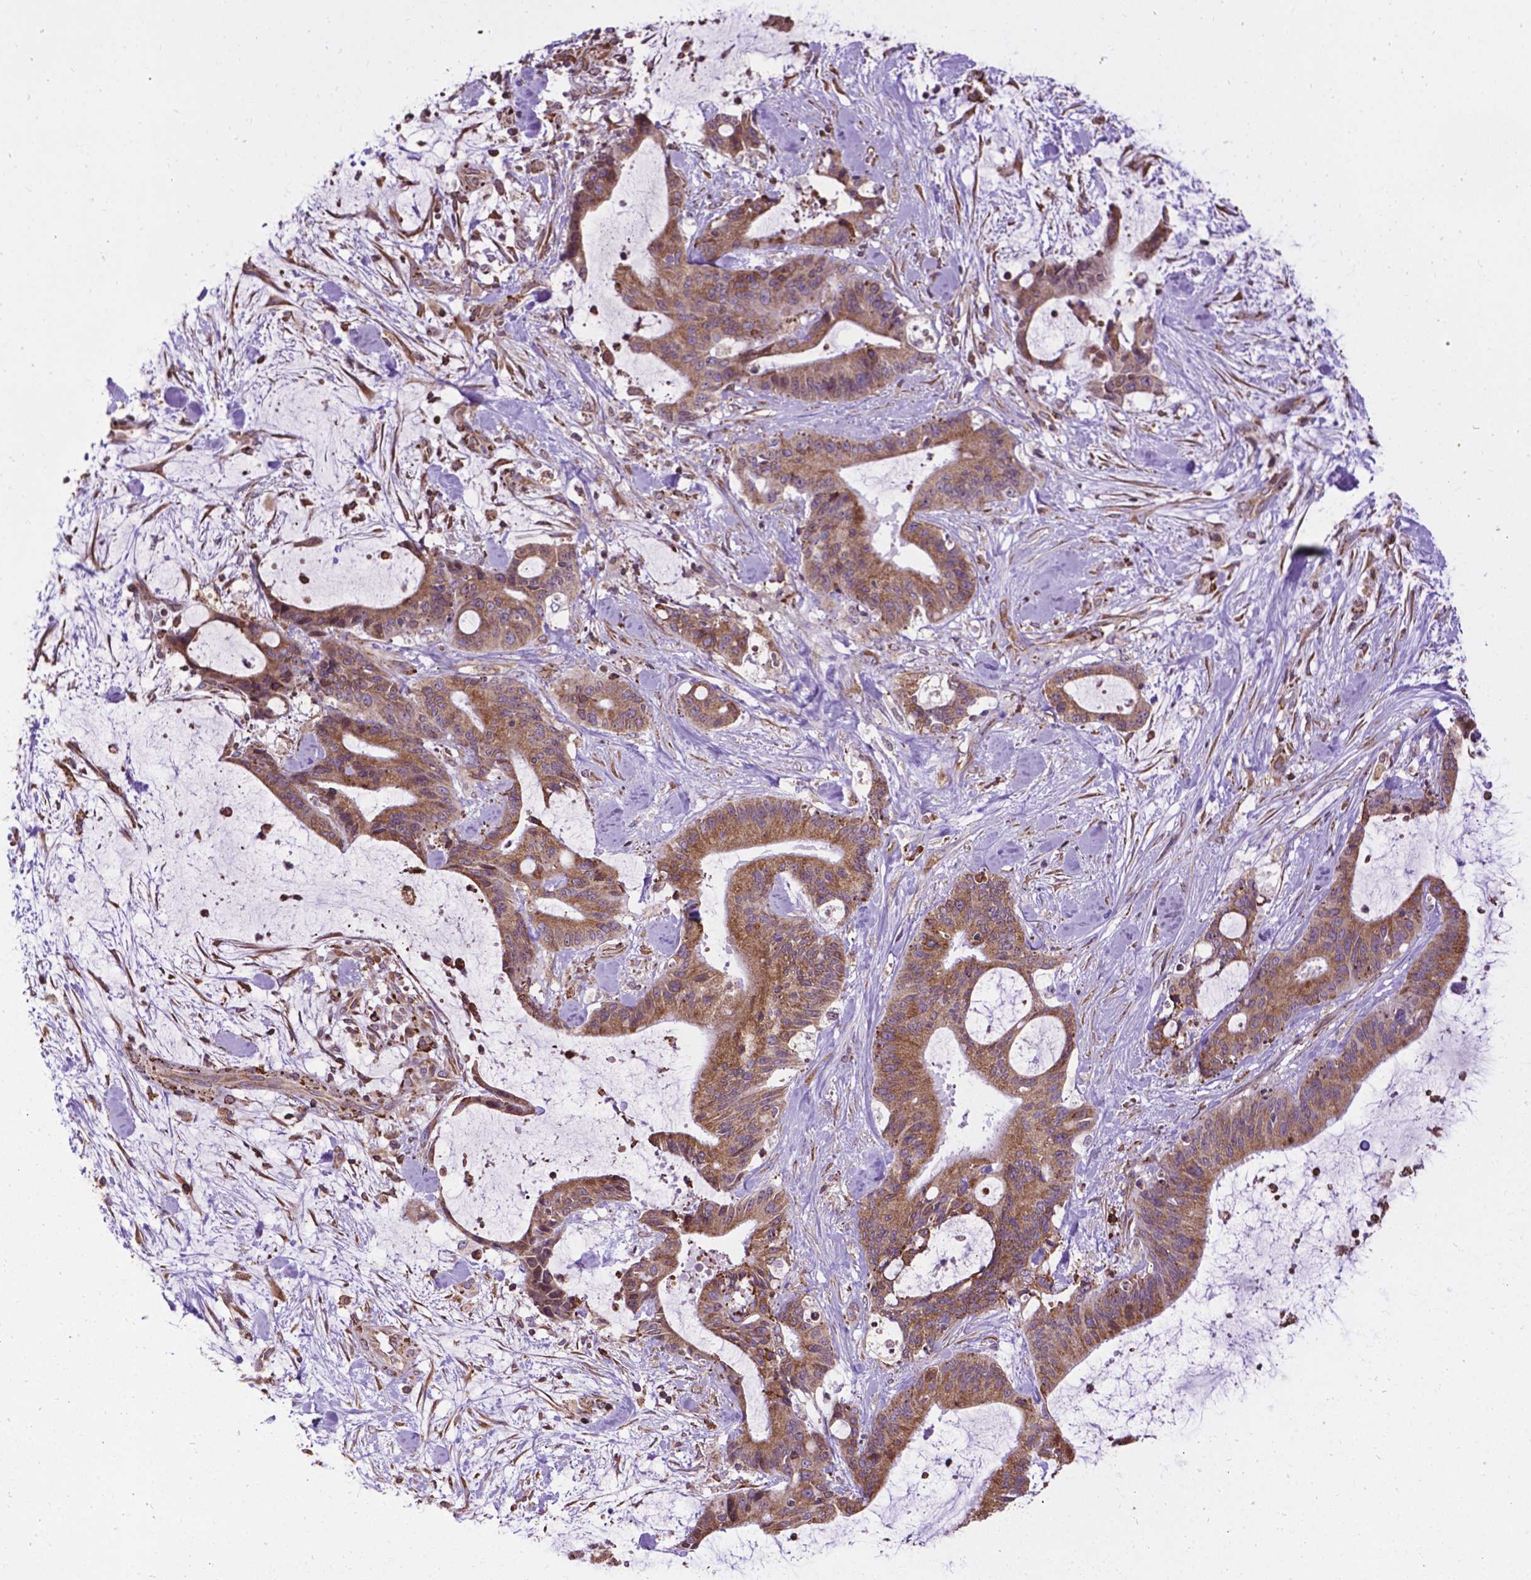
{"staining": {"intensity": "moderate", "quantity": ">75%", "location": "cytoplasmic/membranous"}, "tissue": "liver cancer", "cell_type": "Tumor cells", "image_type": "cancer", "snomed": [{"axis": "morphology", "description": "Cholangiocarcinoma"}, {"axis": "topography", "description": "Liver"}], "caption": "Liver cholangiocarcinoma tissue exhibits moderate cytoplasmic/membranous positivity in approximately >75% of tumor cells (brown staining indicates protein expression, while blue staining denotes nuclei).", "gene": "GANAB", "patient": {"sex": "female", "age": 73}}